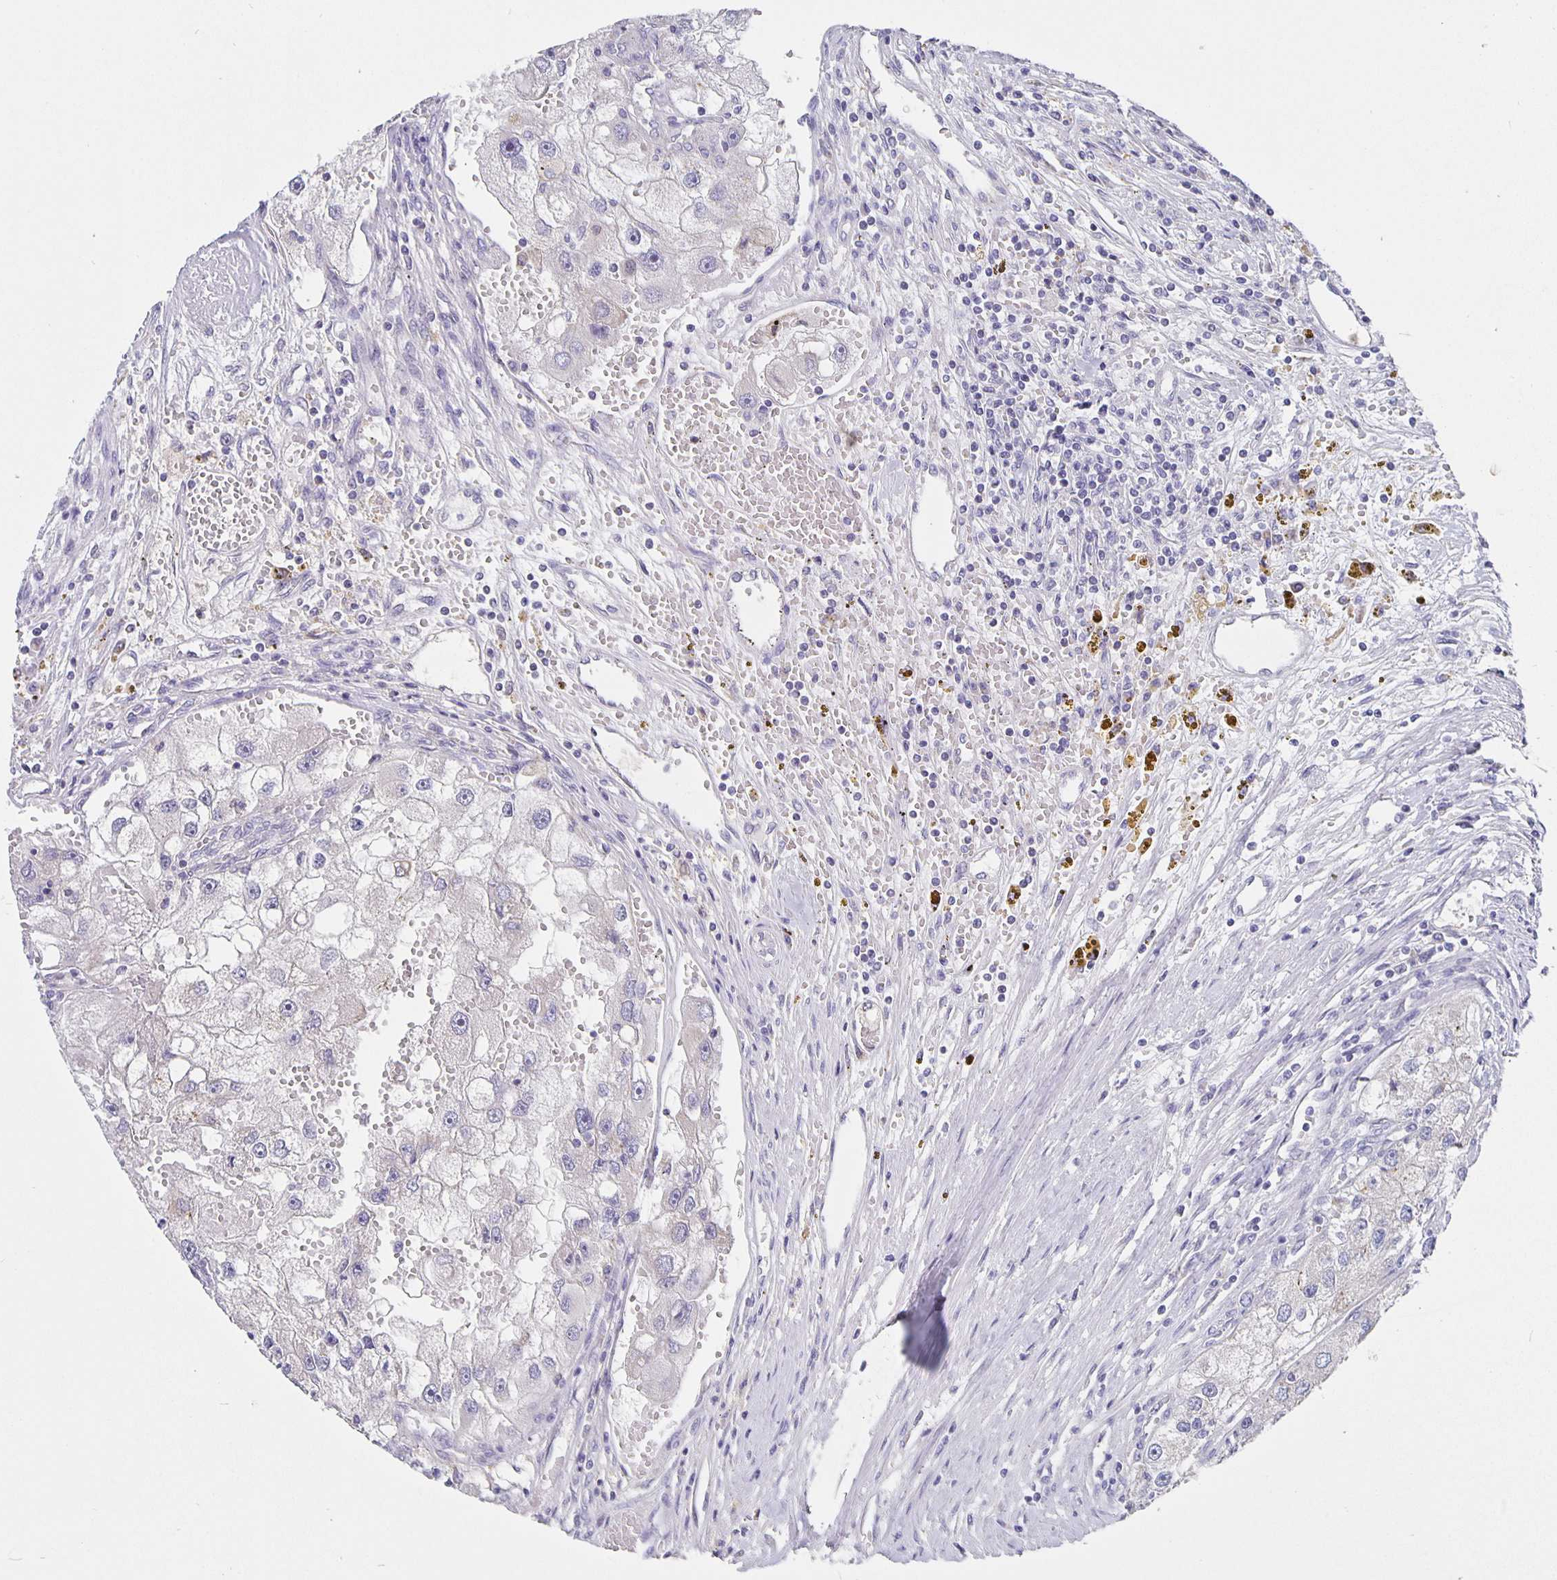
{"staining": {"intensity": "negative", "quantity": "none", "location": "none"}, "tissue": "renal cancer", "cell_type": "Tumor cells", "image_type": "cancer", "snomed": [{"axis": "morphology", "description": "Adenocarcinoma, NOS"}, {"axis": "topography", "description": "Kidney"}], "caption": "Image shows no protein positivity in tumor cells of renal cancer (adenocarcinoma) tissue.", "gene": "CFAP74", "patient": {"sex": "male", "age": 63}}